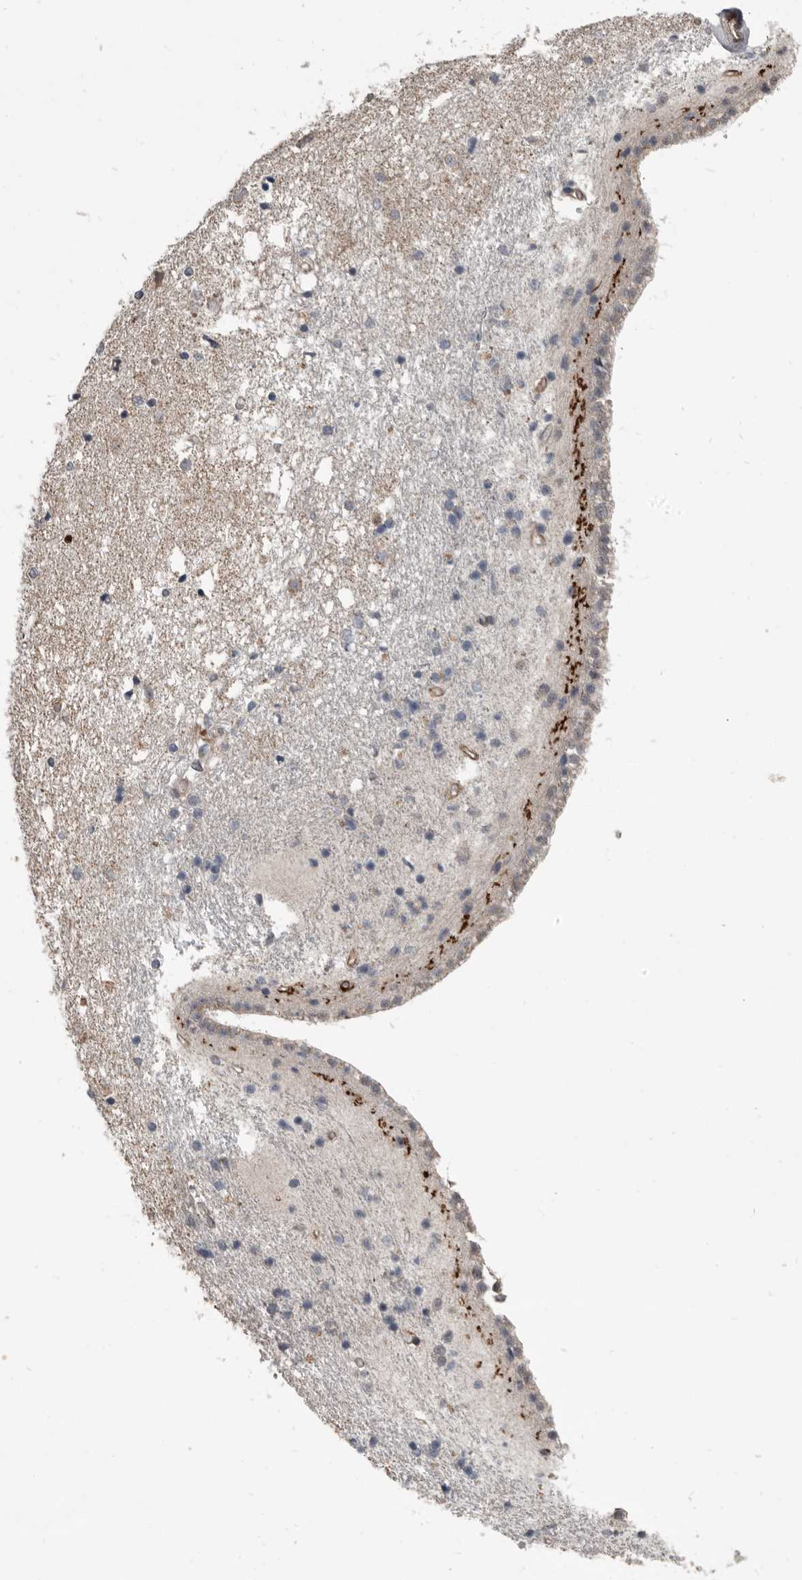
{"staining": {"intensity": "moderate", "quantity": "<25%", "location": "cytoplasmic/membranous"}, "tissue": "caudate", "cell_type": "Glial cells", "image_type": "normal", "snomed": [{"axis": "morphology", "description": "Normal tissue, NOS"}, {"axis": "topography", "description": "Lateral ventricle wall"}], "caption": "Immunohistochemical staining of unremarkable caudate shows low levels of moderate cytoplasmic/membranous expression in approximately <25% of glial cells. The protein of interest is stained brown, and the nuclei are stained in blue (DAB IHC with brightfield microscopy, high magnification).", "gene": "C1orf216", "patient": {"sex": "male", "age": 45}}